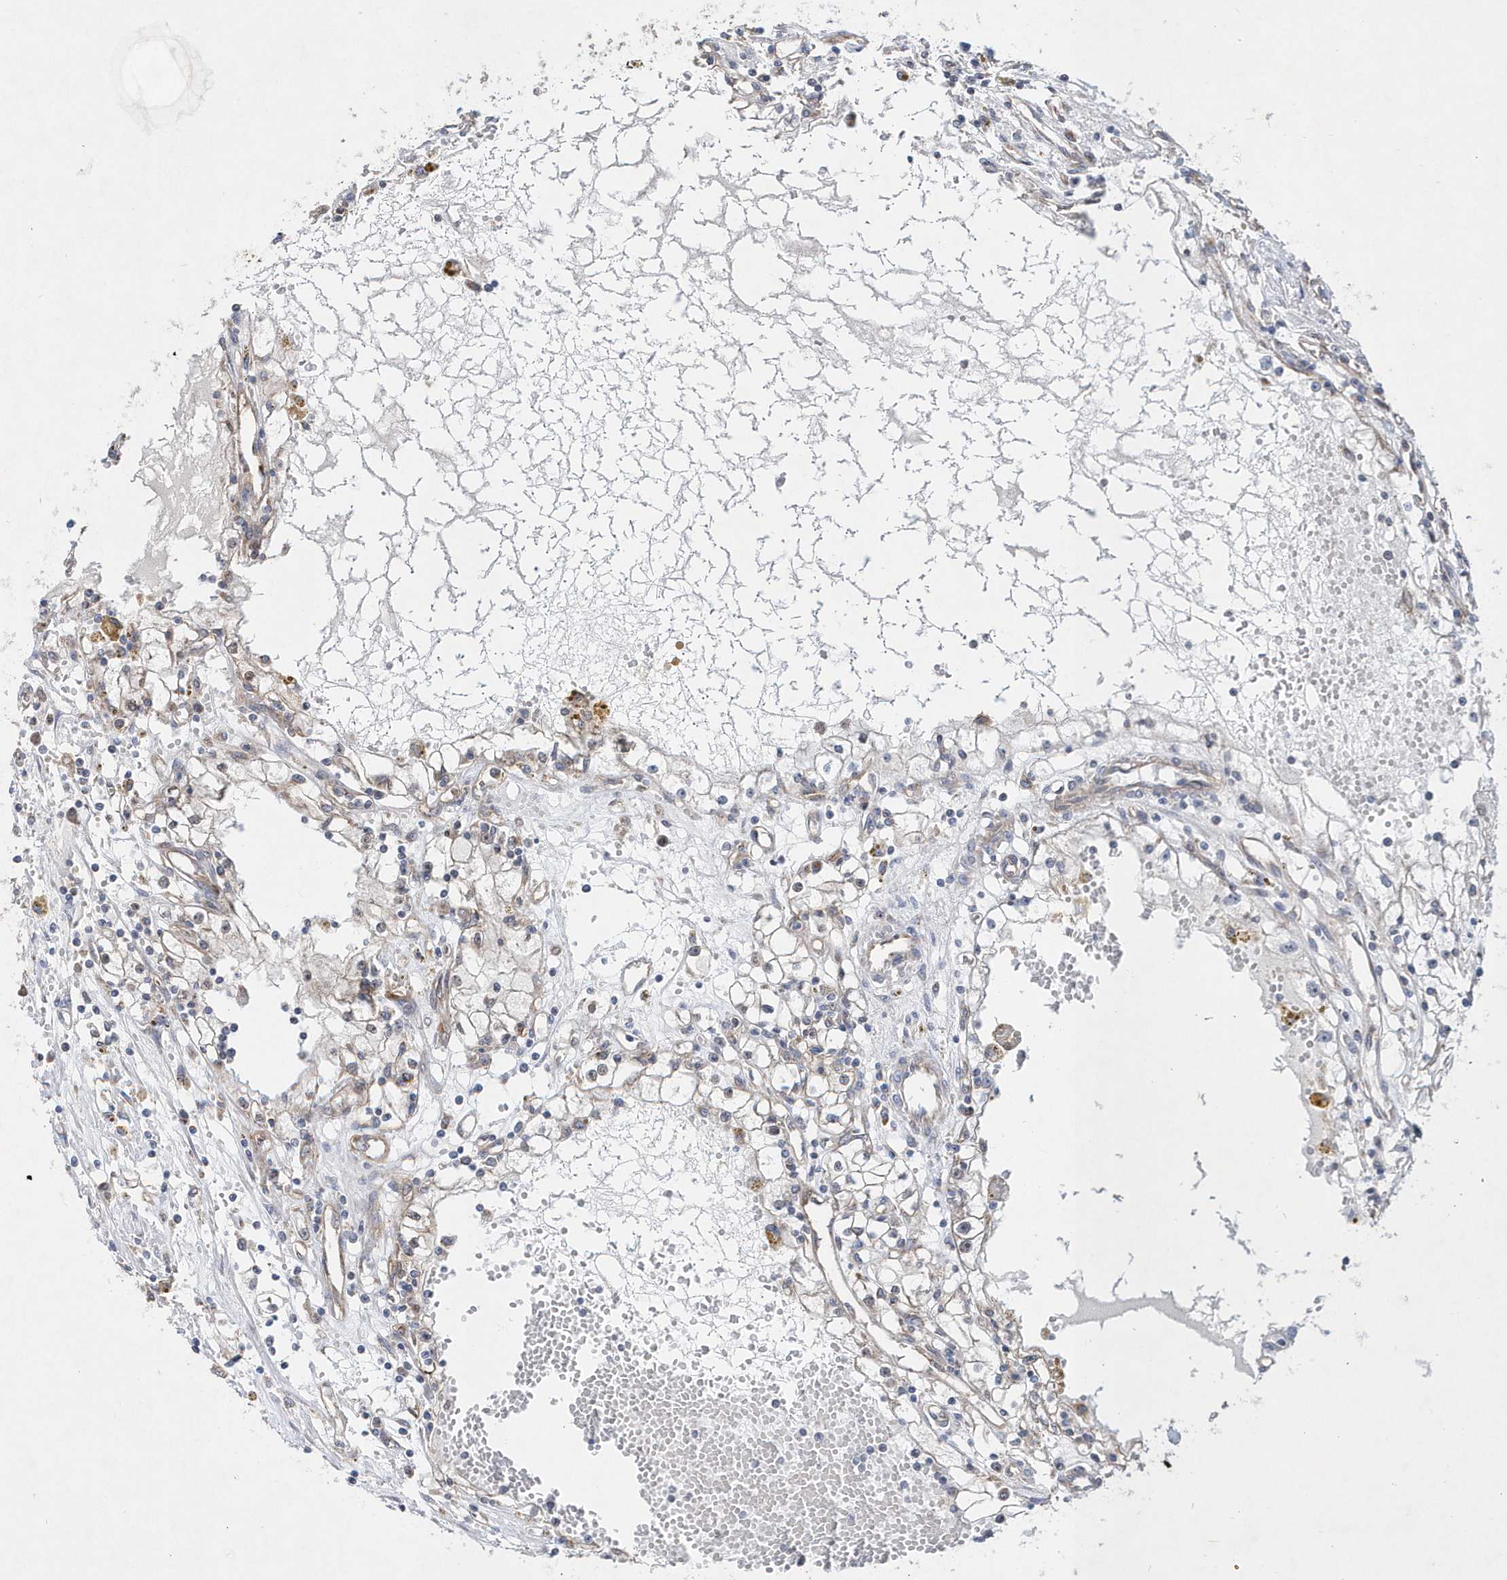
{"staining": {"intensity": "negative", "quantity": "none", "location": "none"}, "tissue": "renal cancer", "cell_type": "Tumor cells", "image_type": "cancer", "snomed": [{"axis": "morphology", "description": "Adenocarcinoma, NOS"}, {"axis": "topography", "description": "Kidney"}], "caption": "This is an immunohistochemistry (IHC) histopathology image of renal adenocarcinoma. There is no staining in tumor cells.", "gene": "JKAMP", "patient": {"sex": "male", "age": 56}}